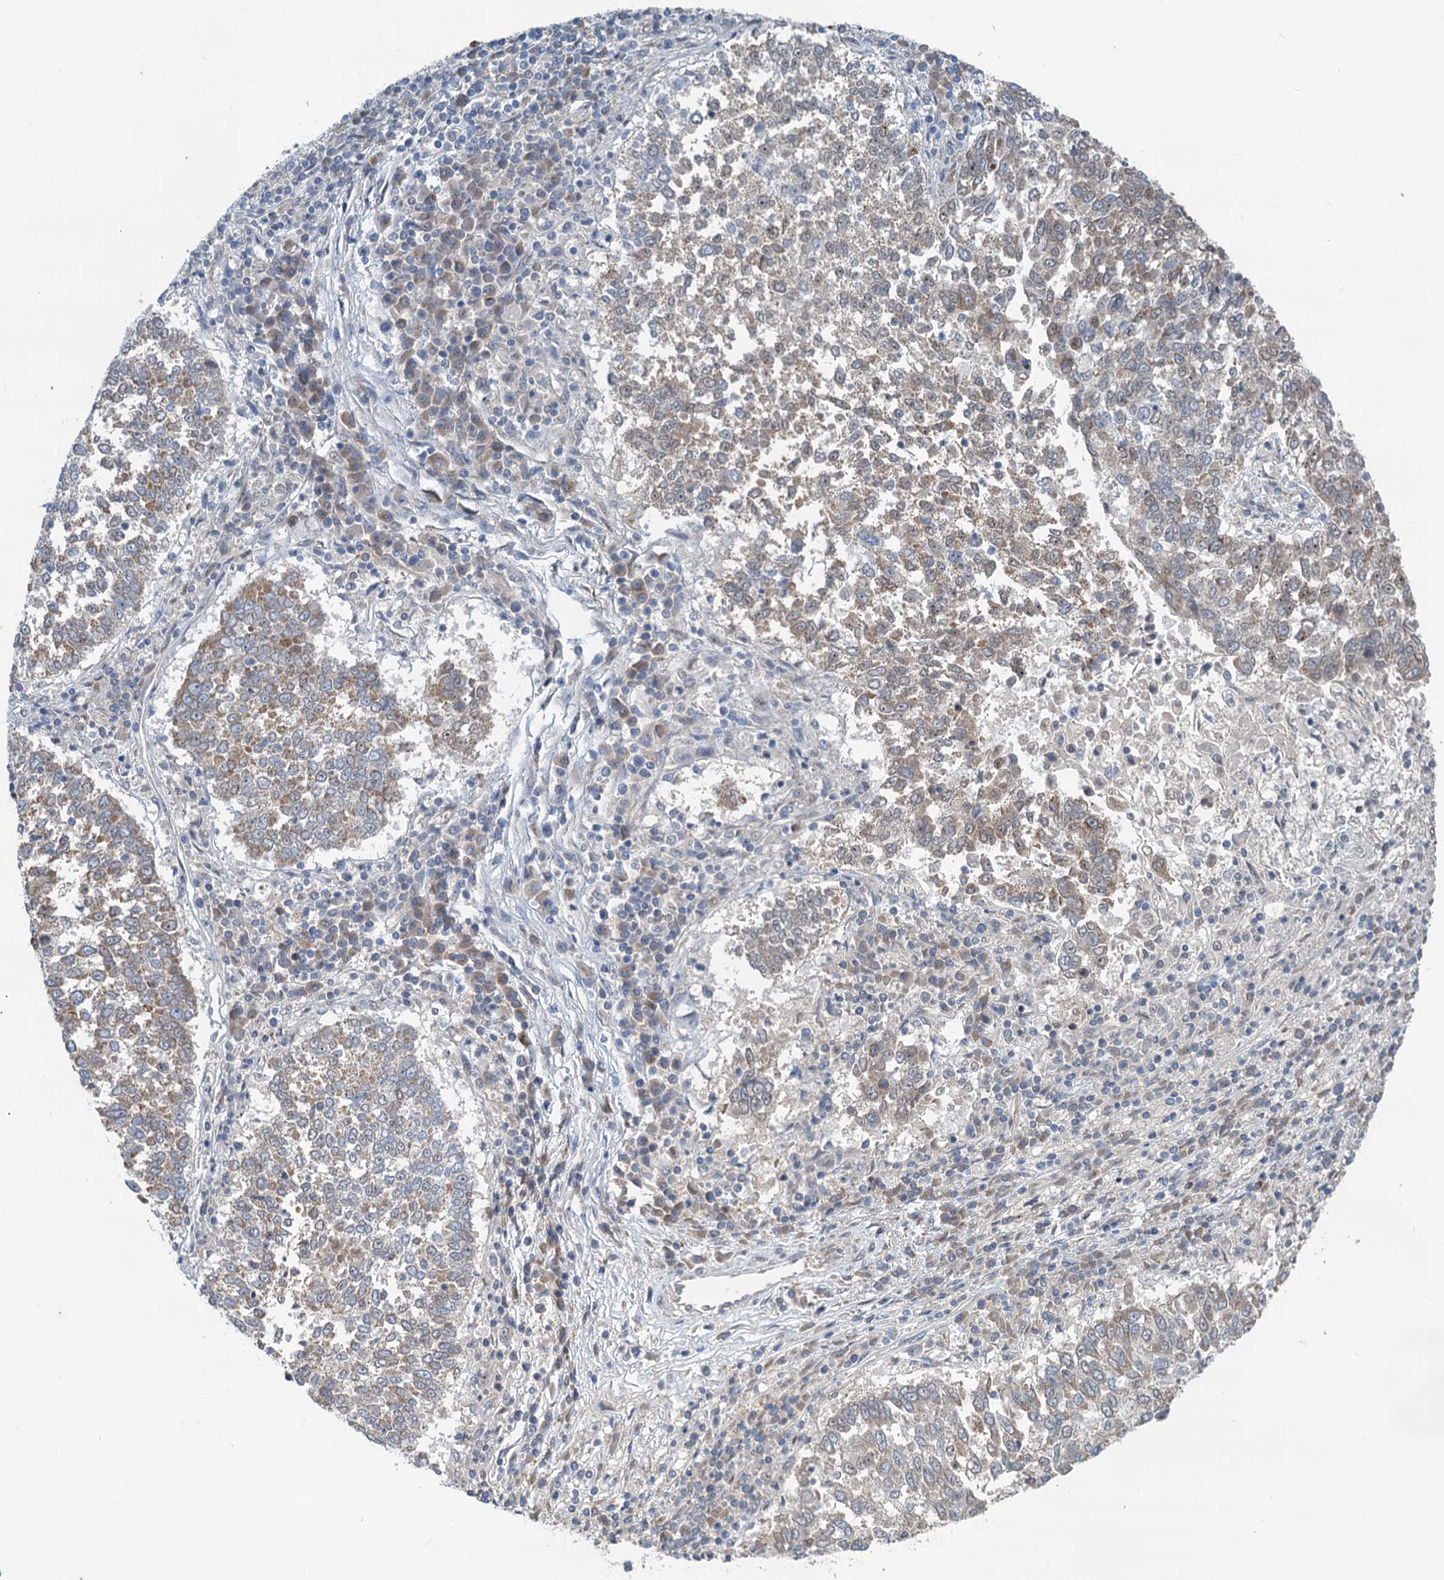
{"staining": {"intensity": "weak", "quantity": "25%-75%", "location": "cytoplasmic/membranous"}, "tissue": "lung cancer", "cell_type": "Tumor cells", "image_type": "cancer", "snomed": [{"axis": "morphology", "description": "Squamous cell carcinoma, NOS"}, {"axis": "topography", "description": "Lung"}], "caption": "Weak cytoplasmic/membranous protein staining is present in about 25%-75% of tumor cells in squamous cell carcinoma (lung).", "gene": "DYNC2I2", "patient": {"sex": "male", "age": 73}}